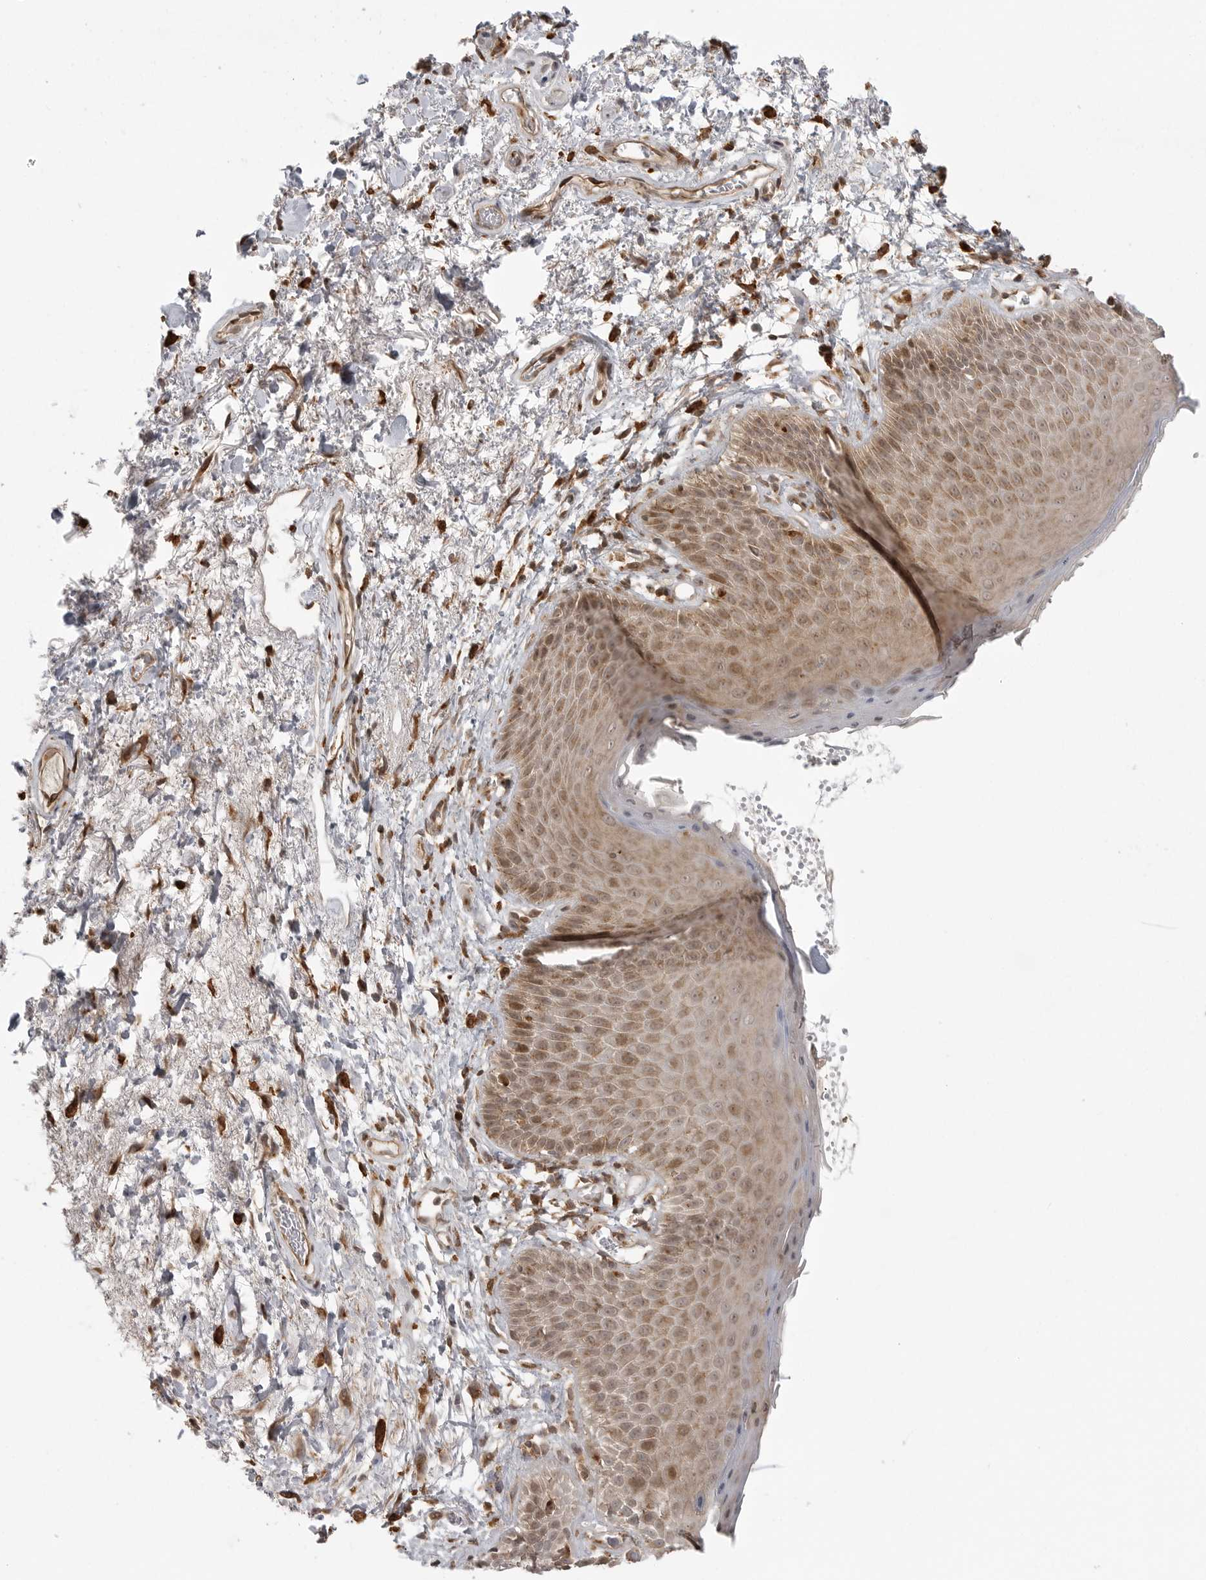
{"staining": {"intensity": "moderate", "quantity": ">75%", "location": "cytoplasmic/membranous,nuclear"}, "tissue": "skin", "cell_type": "Epidermal cells", "image_type": "normal", "snomed": [{"axis": "morphology", "description": "Normal tissue, NOS"}, {"axis": "topography", "description": "Anal"}], "caption": "Human skin stained for a protein (brown) displays moderate cytoplasmic/membranous,nuclear positive positivity in about >75% of epidermal cells.", "gene": "FAT3", "patient": {"sex": "male", "age": 74}}